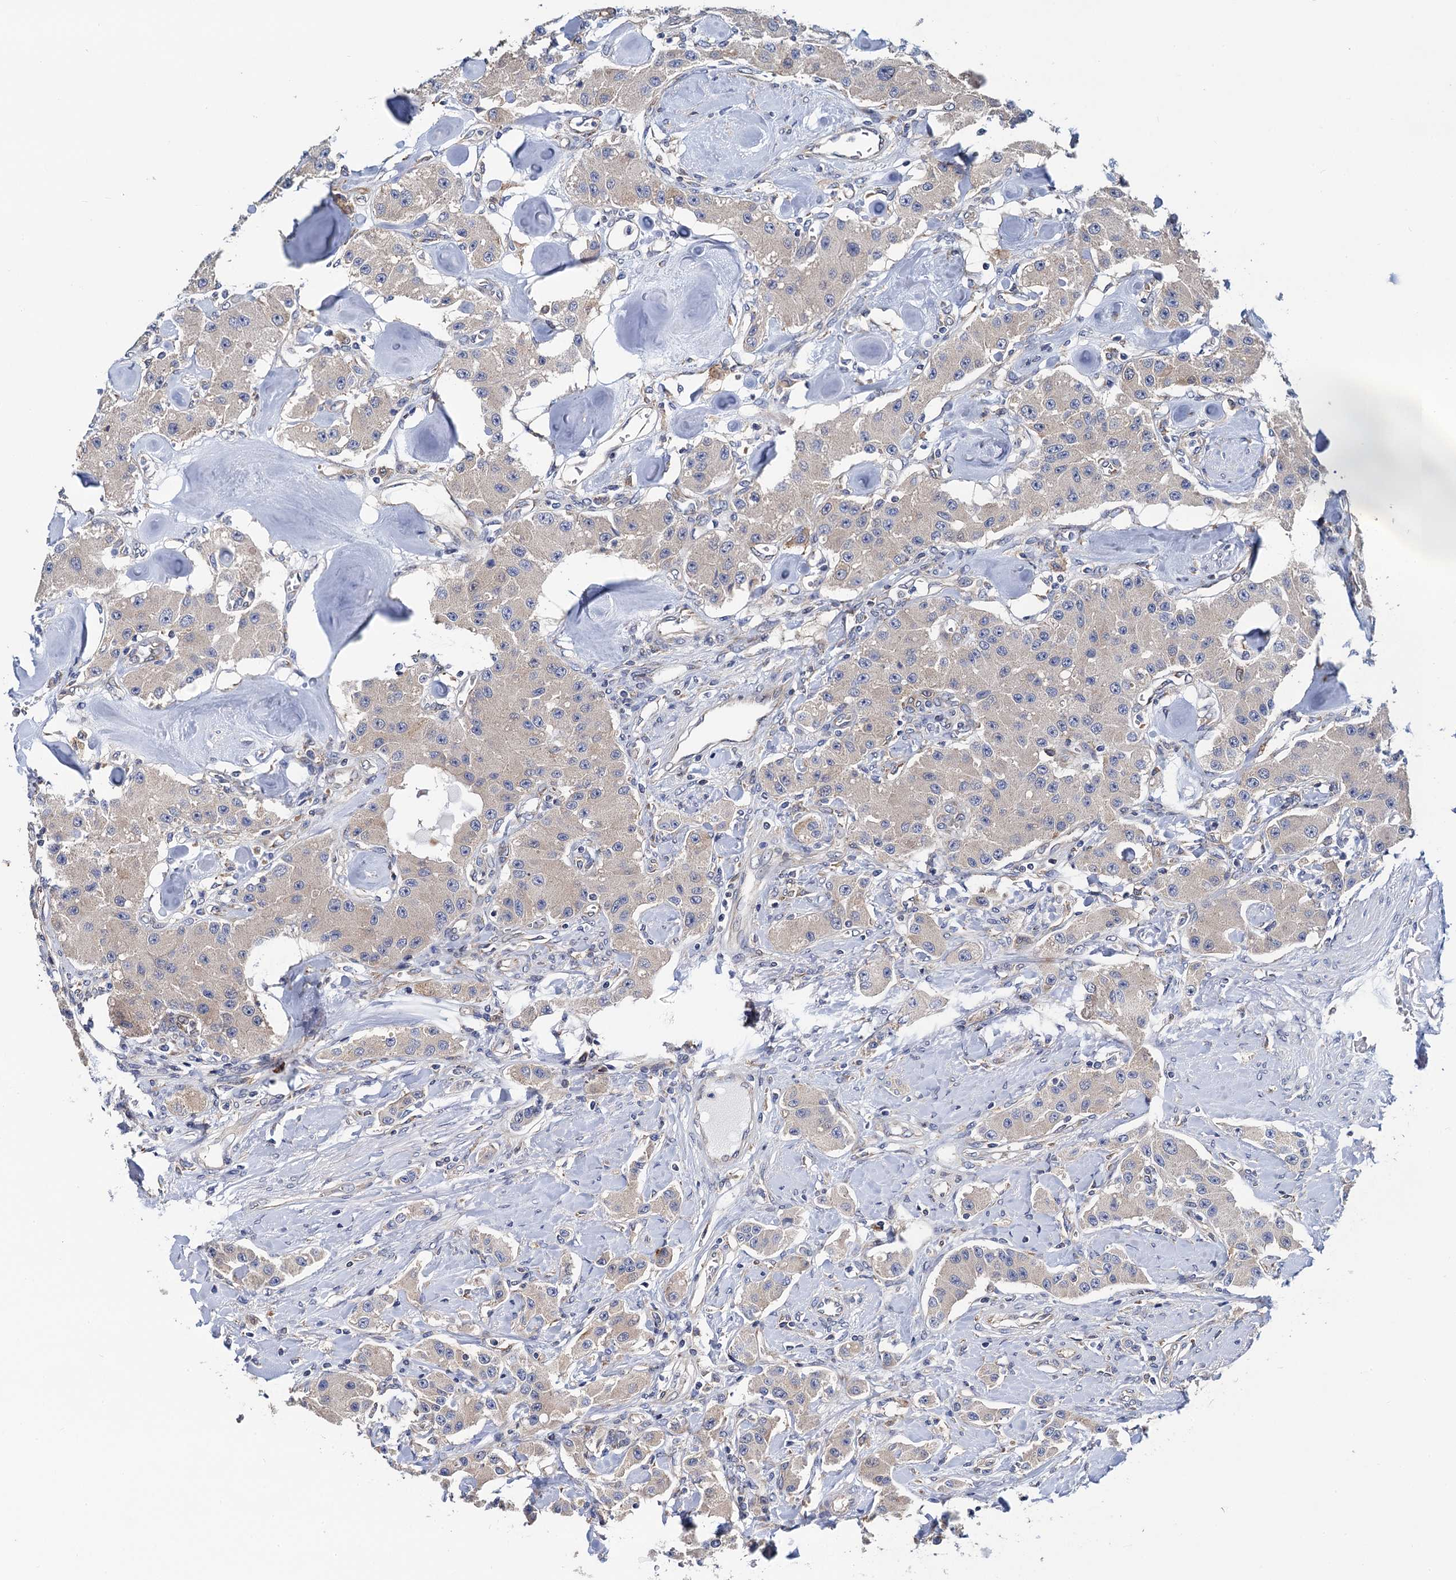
{"staining": {"intensity": "weak", "quantity": "<25%", "location": "cytoplasmic/membranous"}, "tissue": "carcinoid", "cell_type": "Tumor cells", "image_type": "cancer", "snomed": [{"axis": "morphology", "description": "Carcinoid, malignant, NOS"}, {"axis": "topography", "description": "Pancreas"}], "caption": "Tumor cells are negative for brown protein staining in carcinoid.", "gene": "PGLS", "patient": {"sex": "male", "age": 41}}